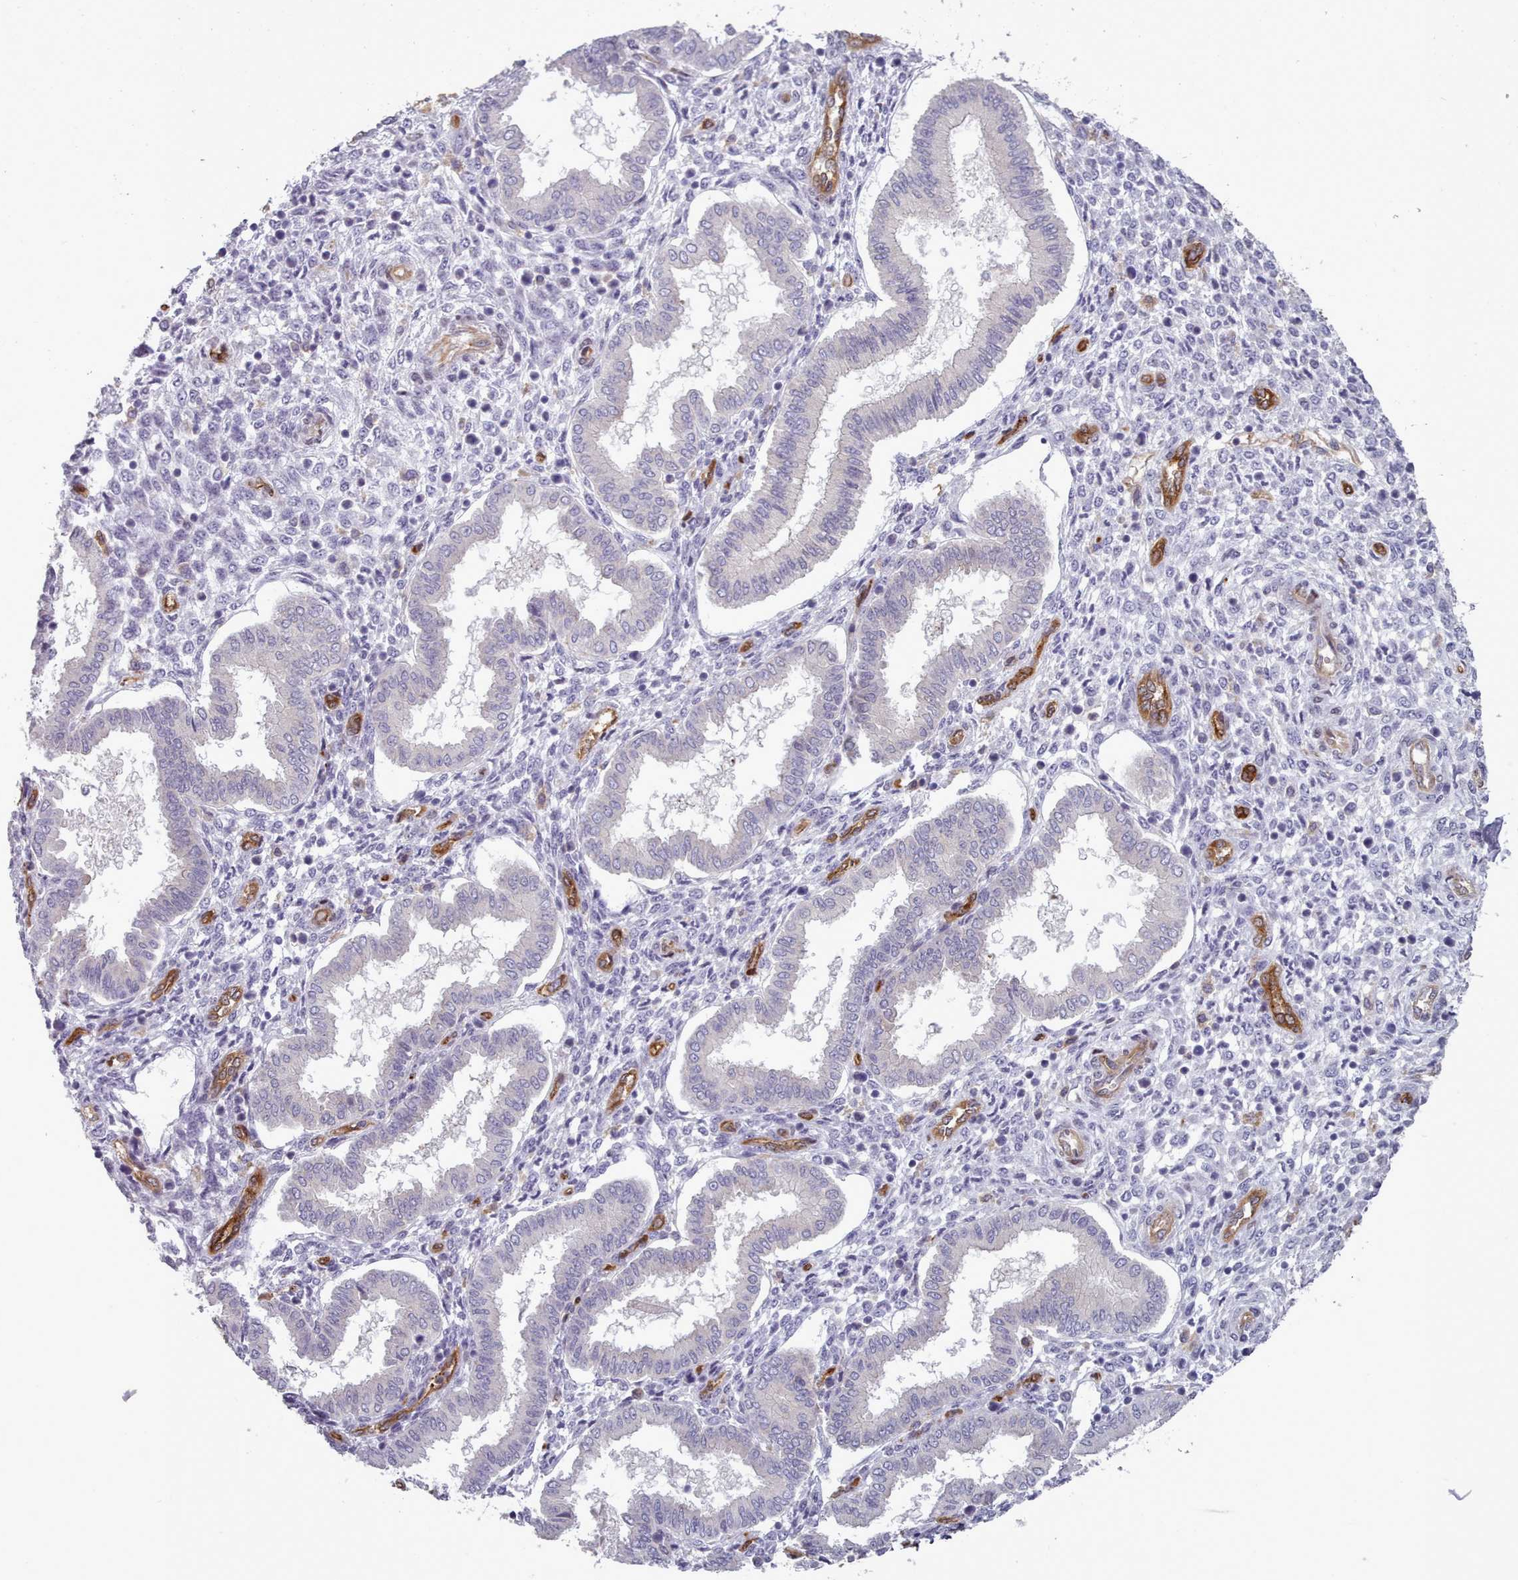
{"staining": {"intensity": "negative", "quantity": "none", "location": "none"}, "tissue": "endometrium", "cell_type": "Cells in endometrial stroma", "image_type": "normal", "snomed": [{"axis": "morphology", "description": "Normal tissue, NOS"}, {"axis": "topography", "description": "Endometrium"}], "caption": "Human endometrium stained for a protein using immunohistochemistry demonstrates no positivity in cells in endometrial stroma.", "gene": "CD300LF", "patient": {"sex": "female", "age": 24}}